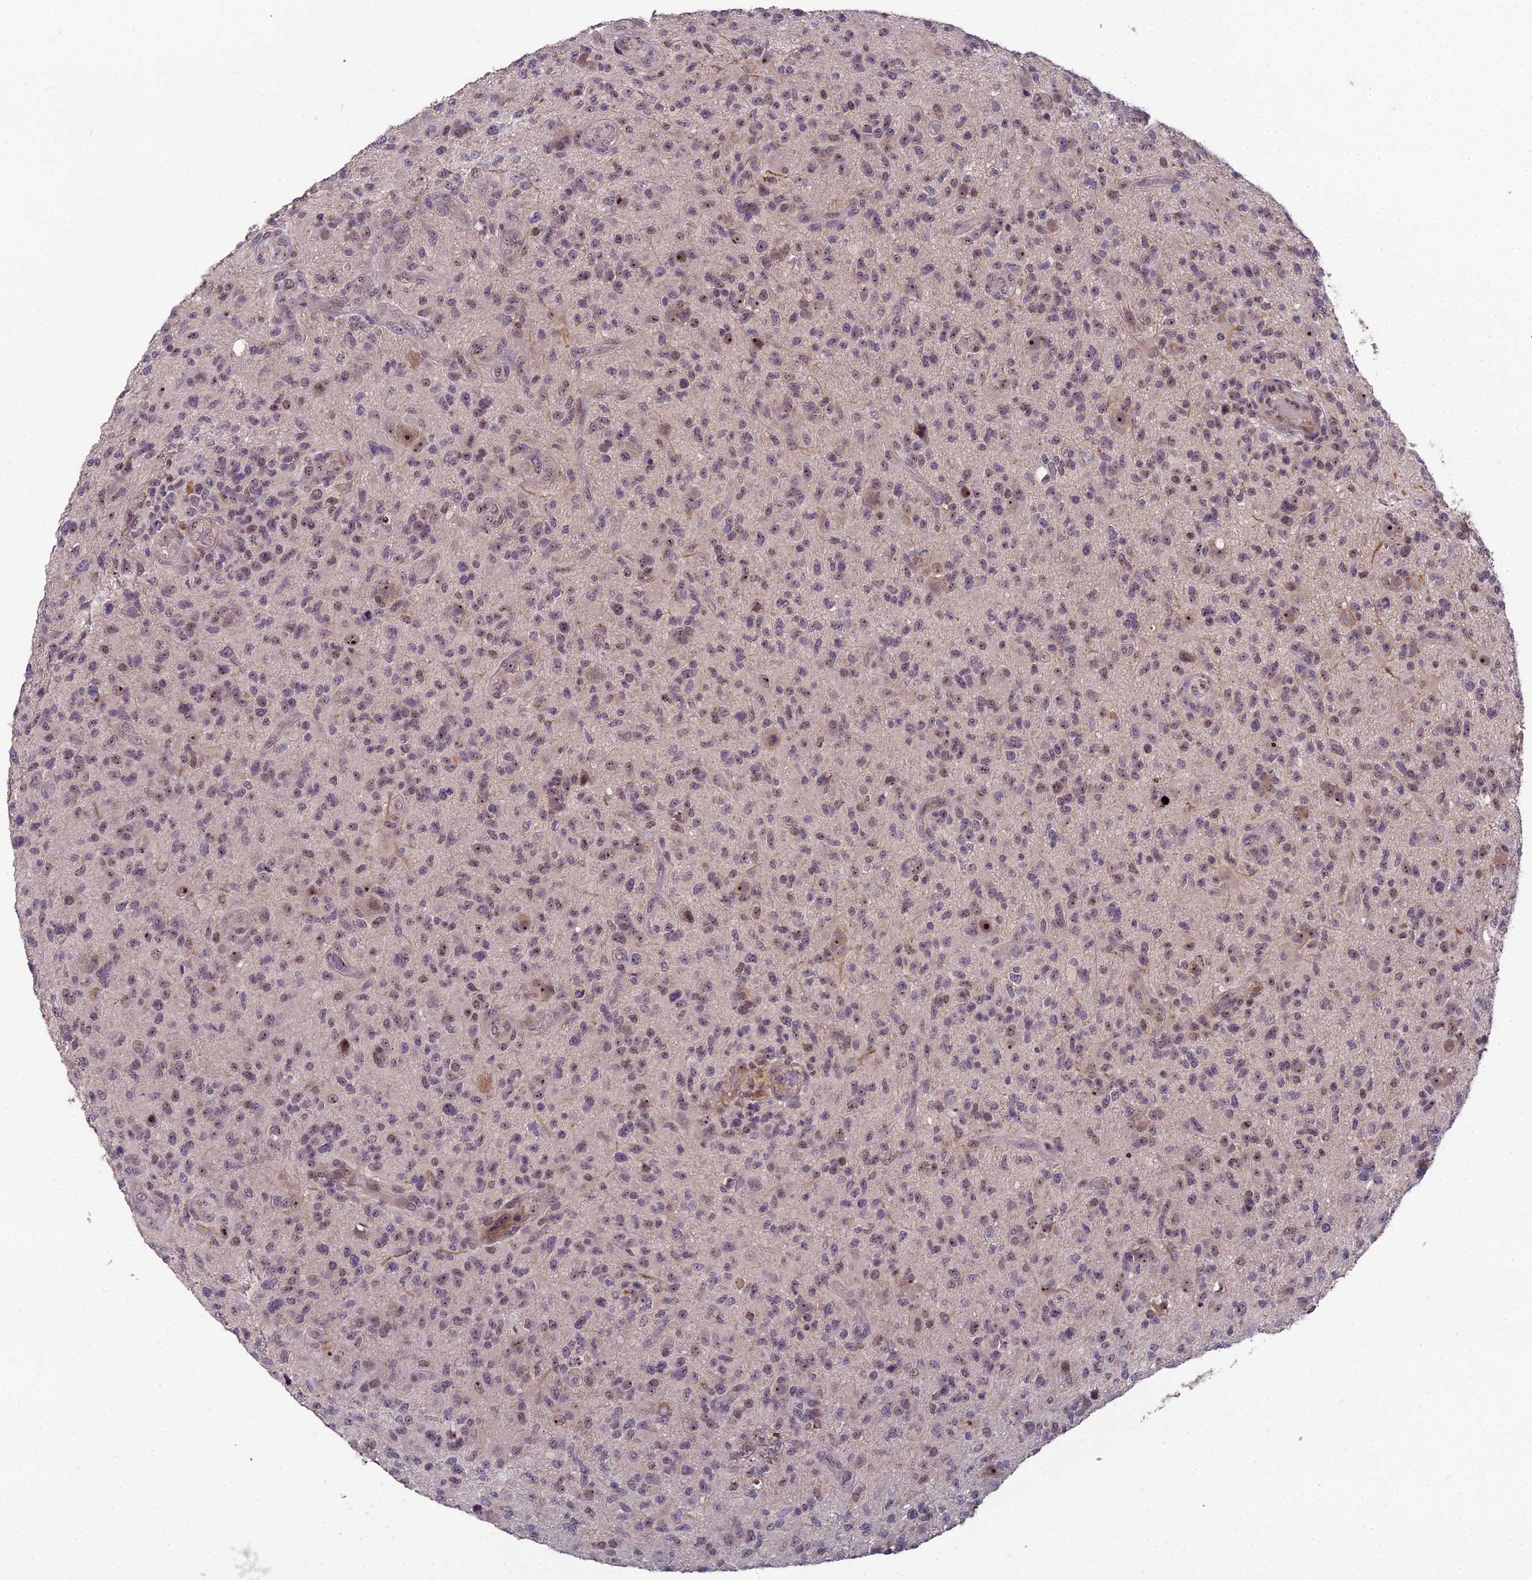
{"staining": {"intensity": "moderate", "quantity": "25%-75%", "location": "nuclear"}, "tissue": "glioma", "cell_type": "Tumor cells", "image_type": "cancer", "snomed": [{"axis": "morphology", "description": "Glioma, malignant, High grade"}, {"axis": "topography", "description": "Brain"}], "caption": "Human glioma stained with a brown dye demonstrates moderate nuclear positive expression in approximately 25%-75% of tumor cells.", "gene": "ZNF333", "patient": {"sex": "male", "age": 47}}